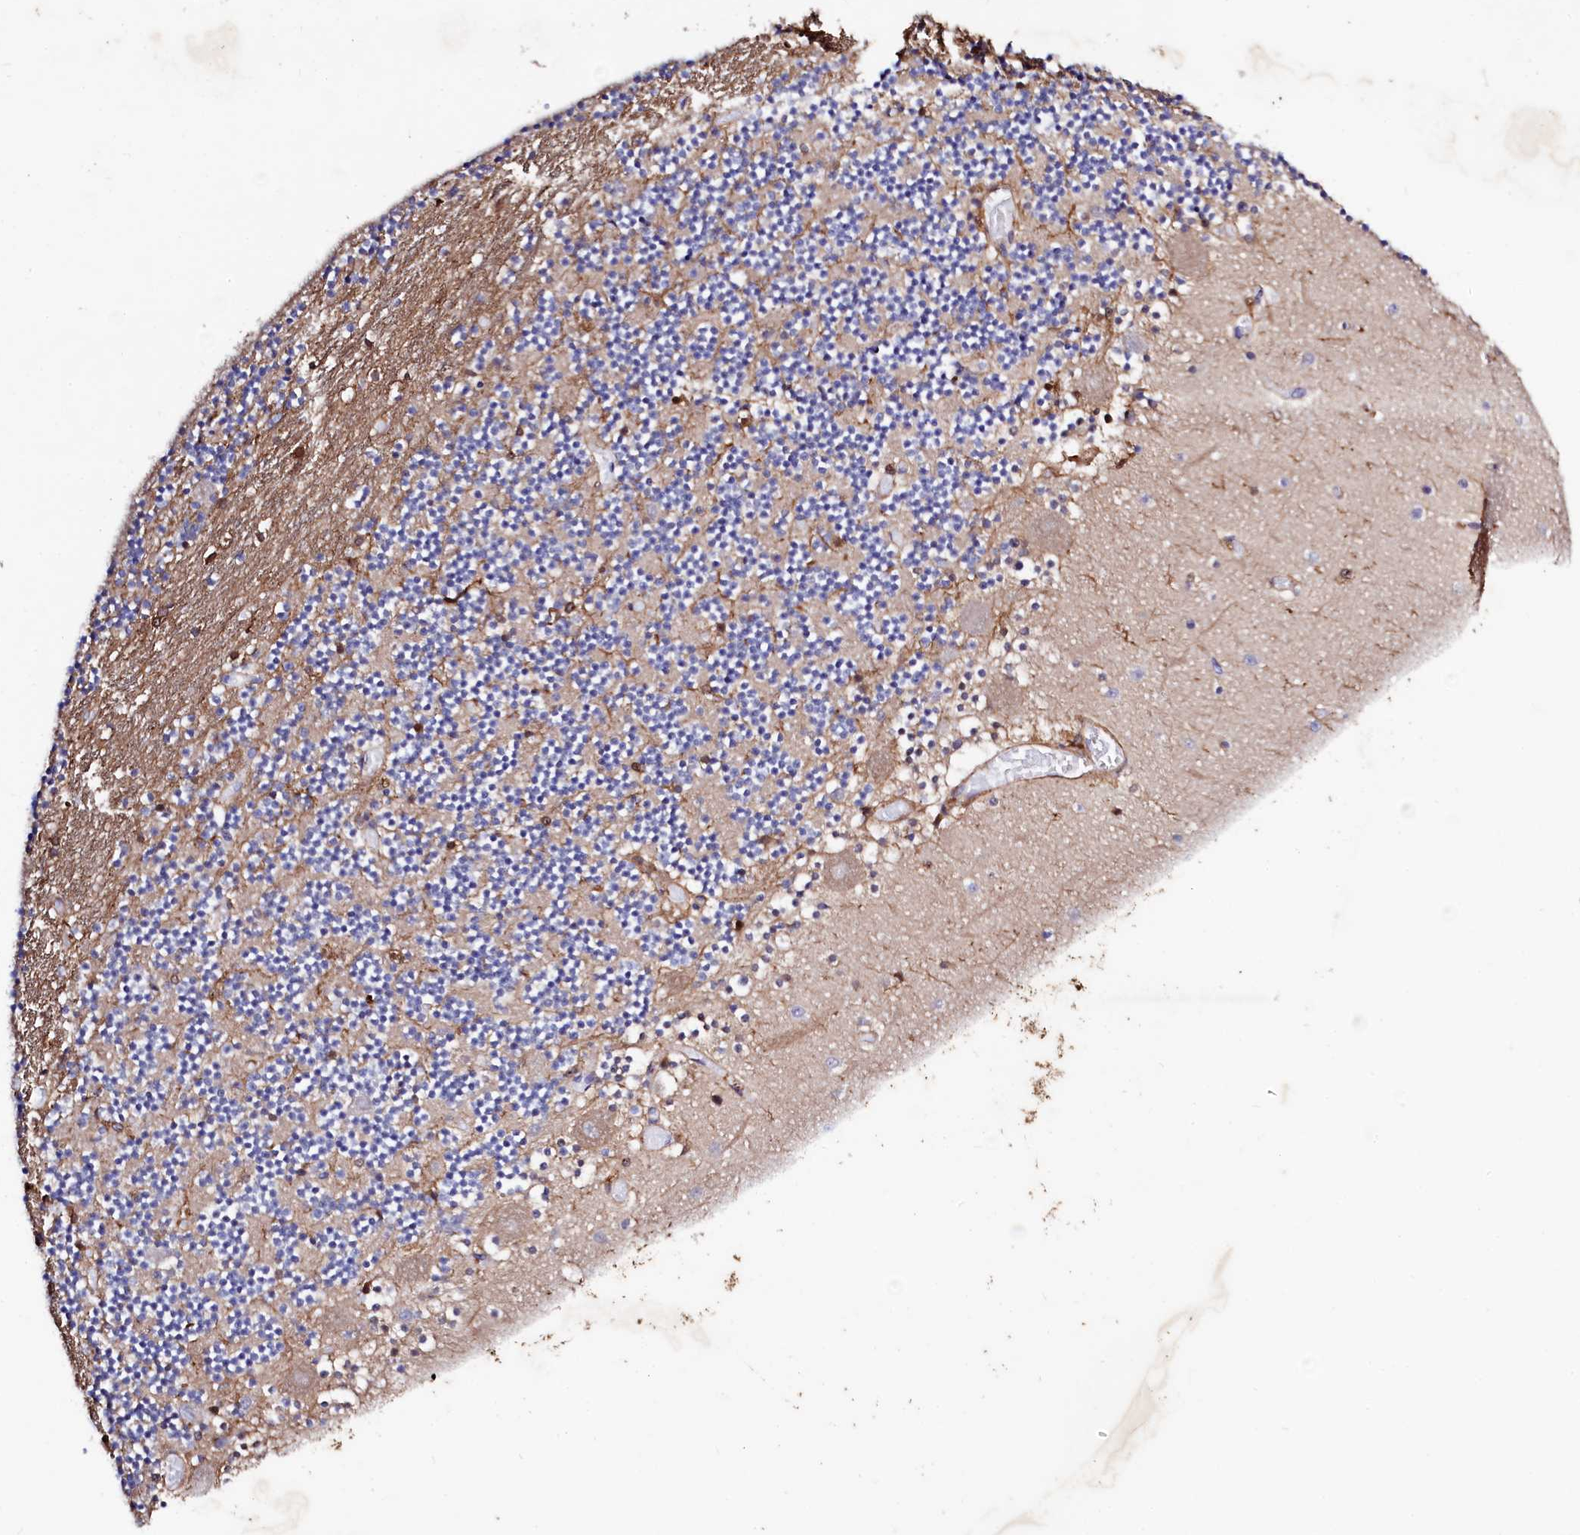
{"staining": {"intensity": "negative", "quantity": "none", "location": "none"}, "tissue": "cerebellum", "cell_type": "Cells in granular layer", "image_type": "normal", "snomed": [{"axis": "morphology", "description": "Normal tissue, NOS"}, {"axis": "topography", "description": "Cerebellum"}], "caption": "IHC of unremarkable human cerebellum reveals no positivity in cells in granular layer.", "gene": "STAMBPL1", "patient": {"sex": "female", "age": 28}}